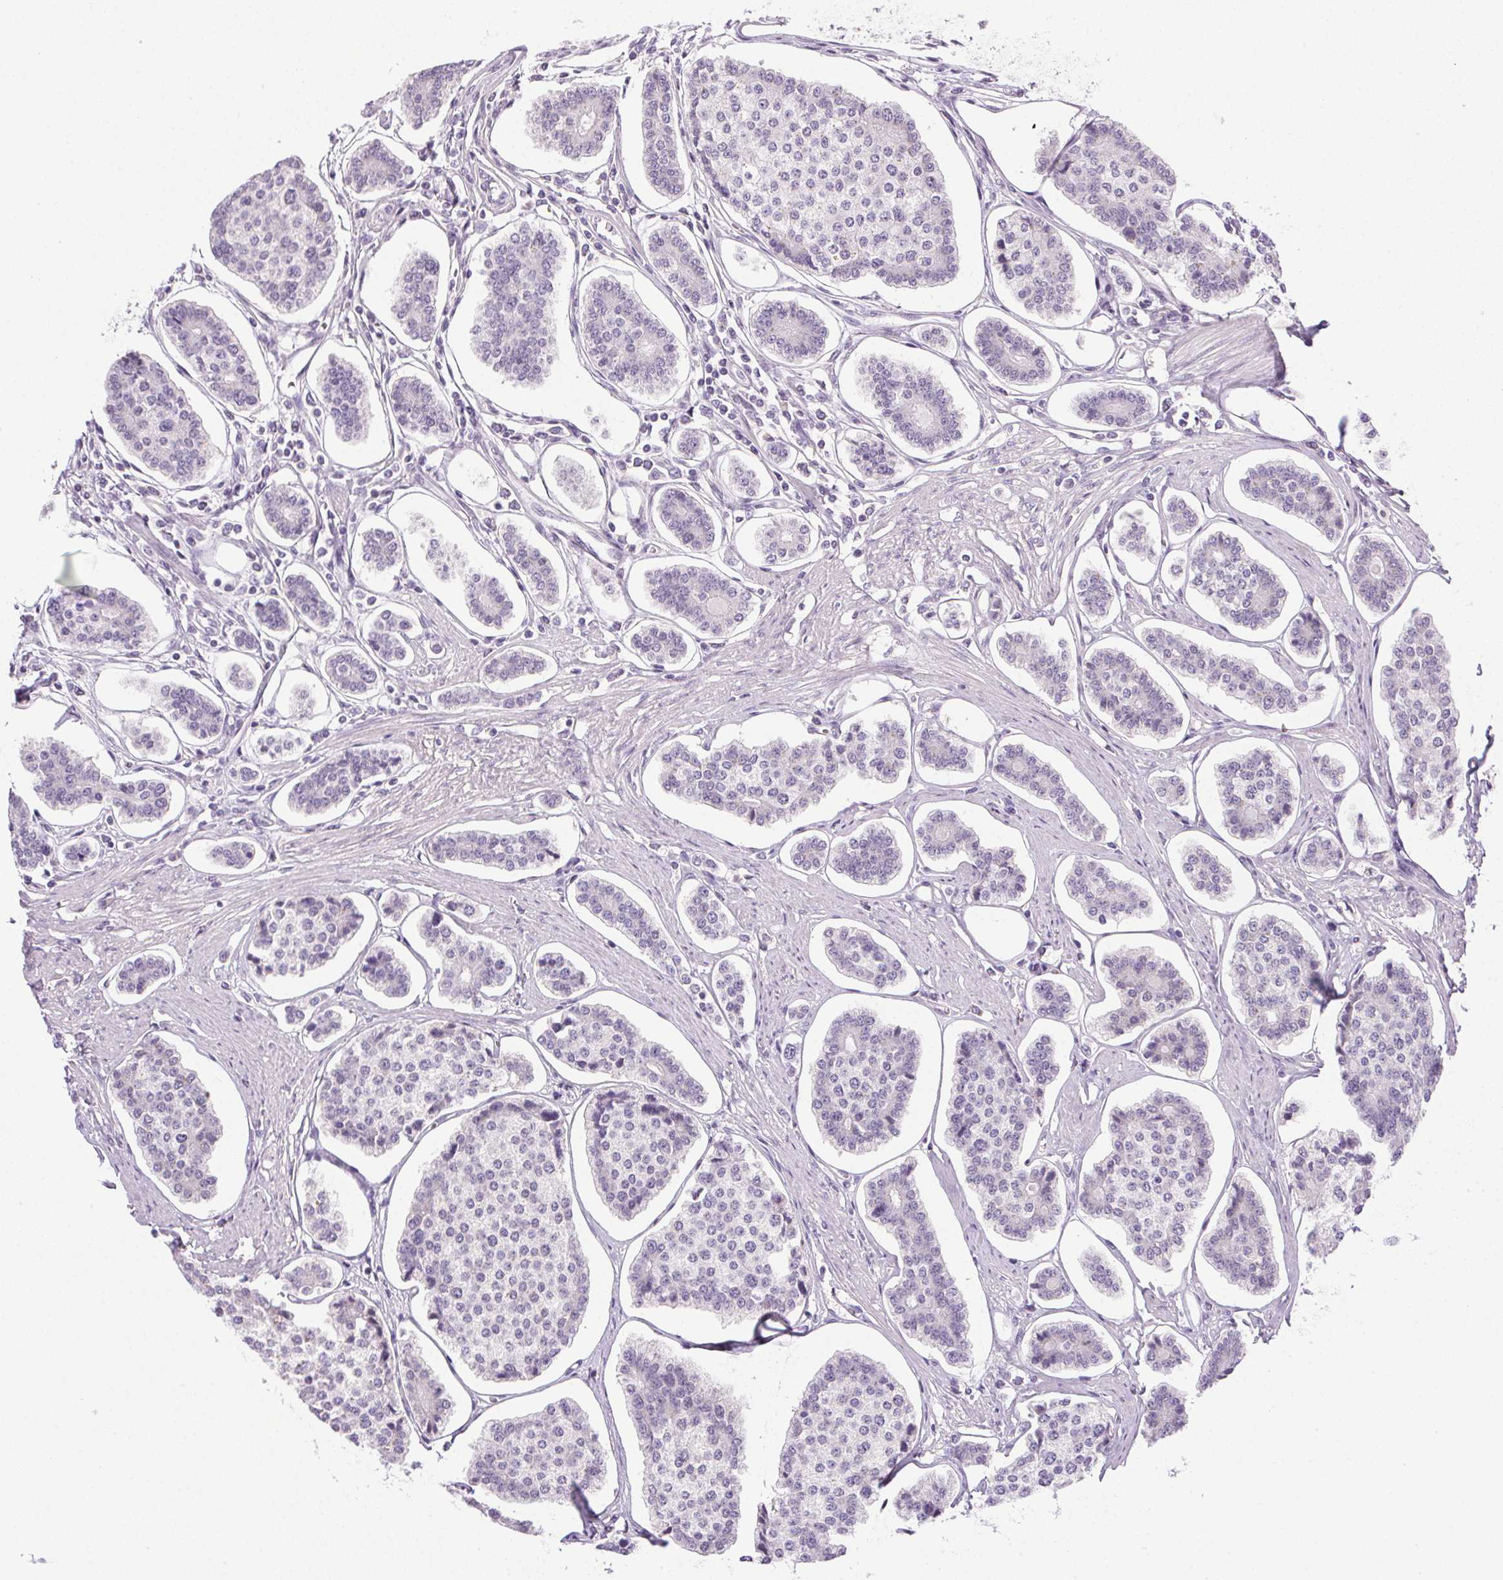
{"staining": {"intensity": "negative", "quantity": "none", "location": "none"}, "tissue": "carcinoid", "cell_type": "Tumor cells", "image_type": "cancer", "snomed": [{"axis": "morphology", "description": "Carcinoid, malignant, NOS"}, {"axis": "topography", "description": "Small intestine"}], "caption": "This is a micrograph of immunohistochemistry (IHC) staining of carcinoid, which shows no staining in tumor cells. (Brightfield microscopy of DAB (3,3'-diaminobenzidine) IHC at high magnification).", "gene": "PRL", "patient": {"sex": "female", "age": 65}}